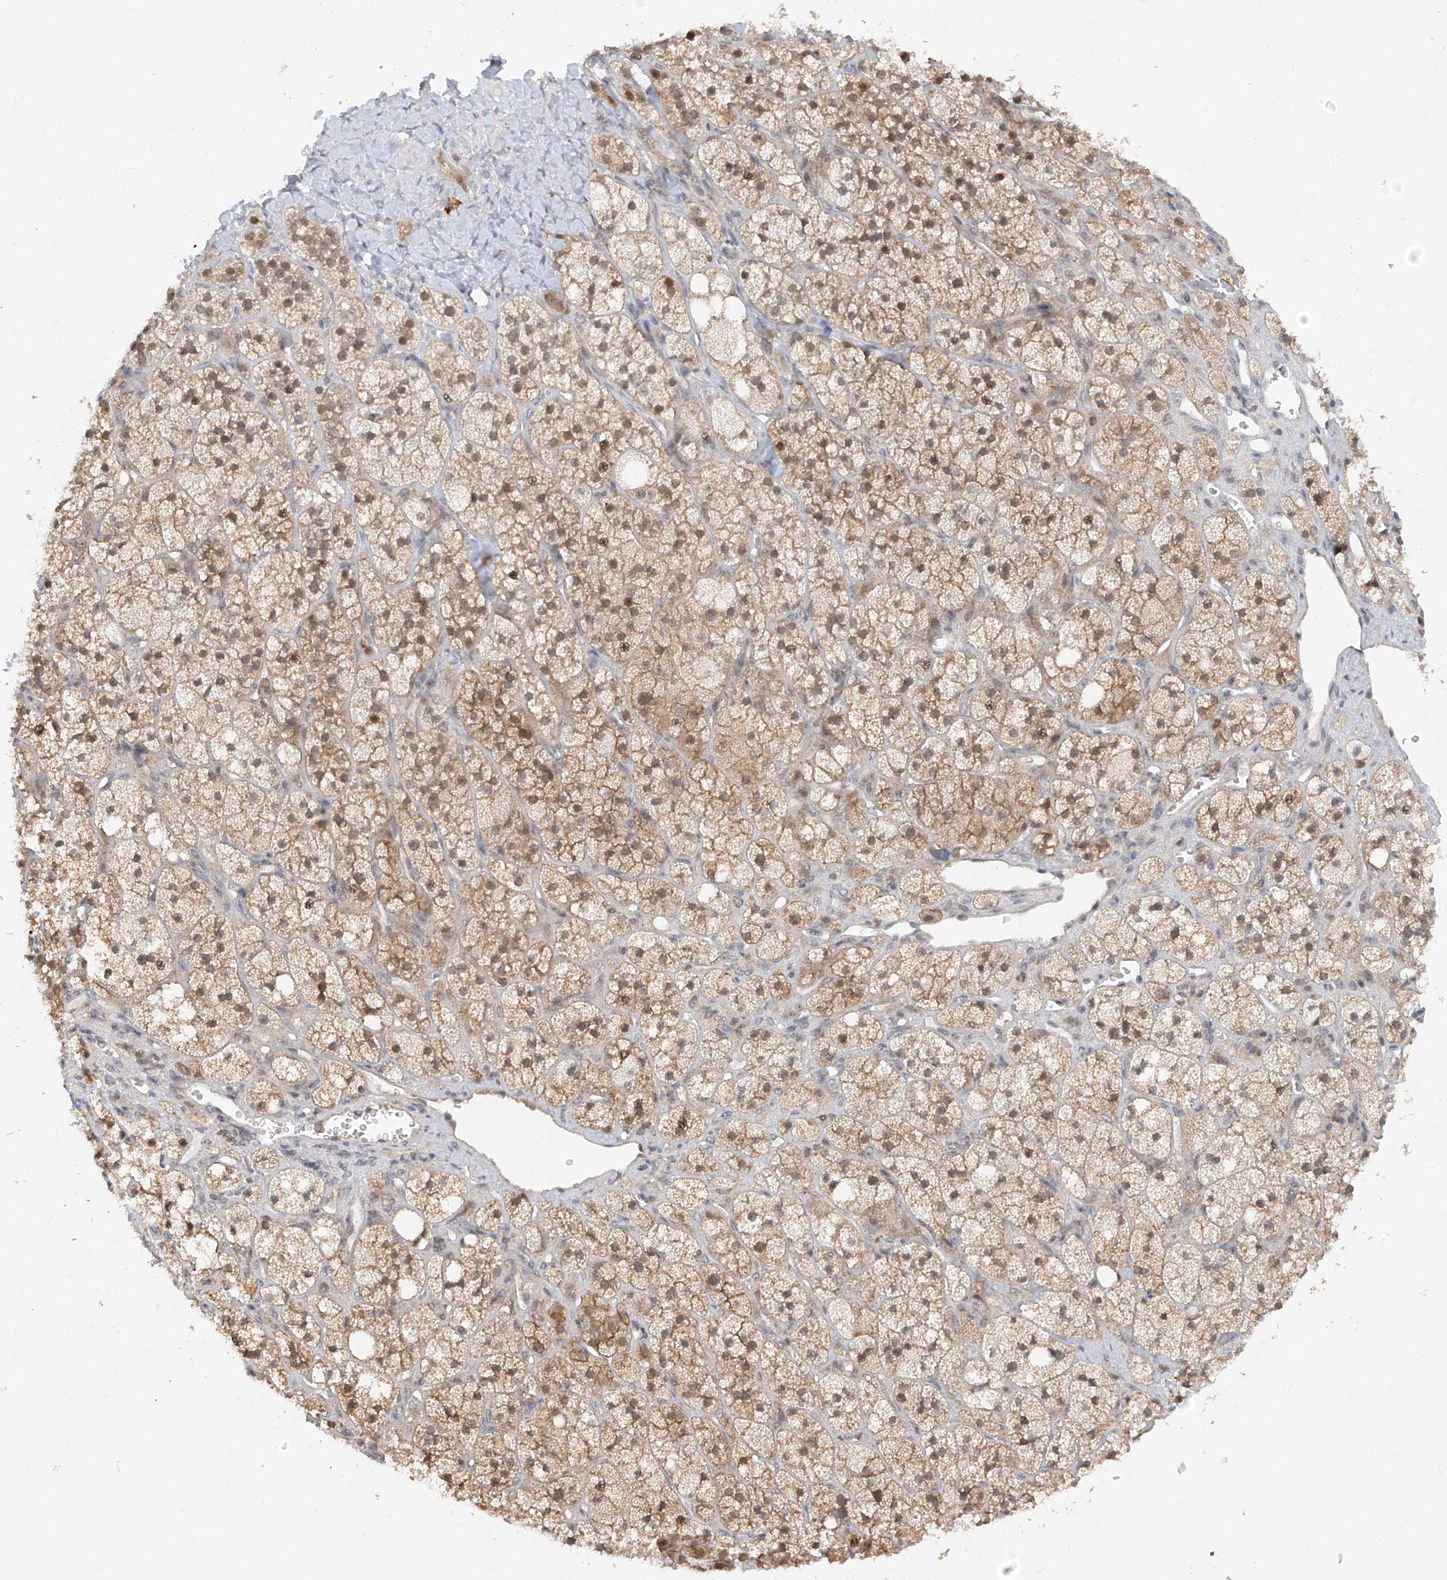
{"staining": {"intensity": "moderate", "quantity": "25%-75%", "location": "cytoplasmic/membranous,nuclear"}, "tissue": "adrenal gland", "cell_type": "Glandular cells", "image_type": "normal", "snomed": [{"axis": "morphology", "description": "Normal tissue, NOS"}, {"axis": "topography", "description": "Adrenal gland"}], "caption": "A high-resolution histopathology image shows IHC staining of unremarkable adrenal gland, which reveals moderate cytoplasmic/membranous,nuclear expression in approximately 25%-75% of glandular cells. (Brightfield microscopy of DAB IHC at high magnification).", "gene": "ZNF358", "patient": {"sex": "male", "age": 61}}